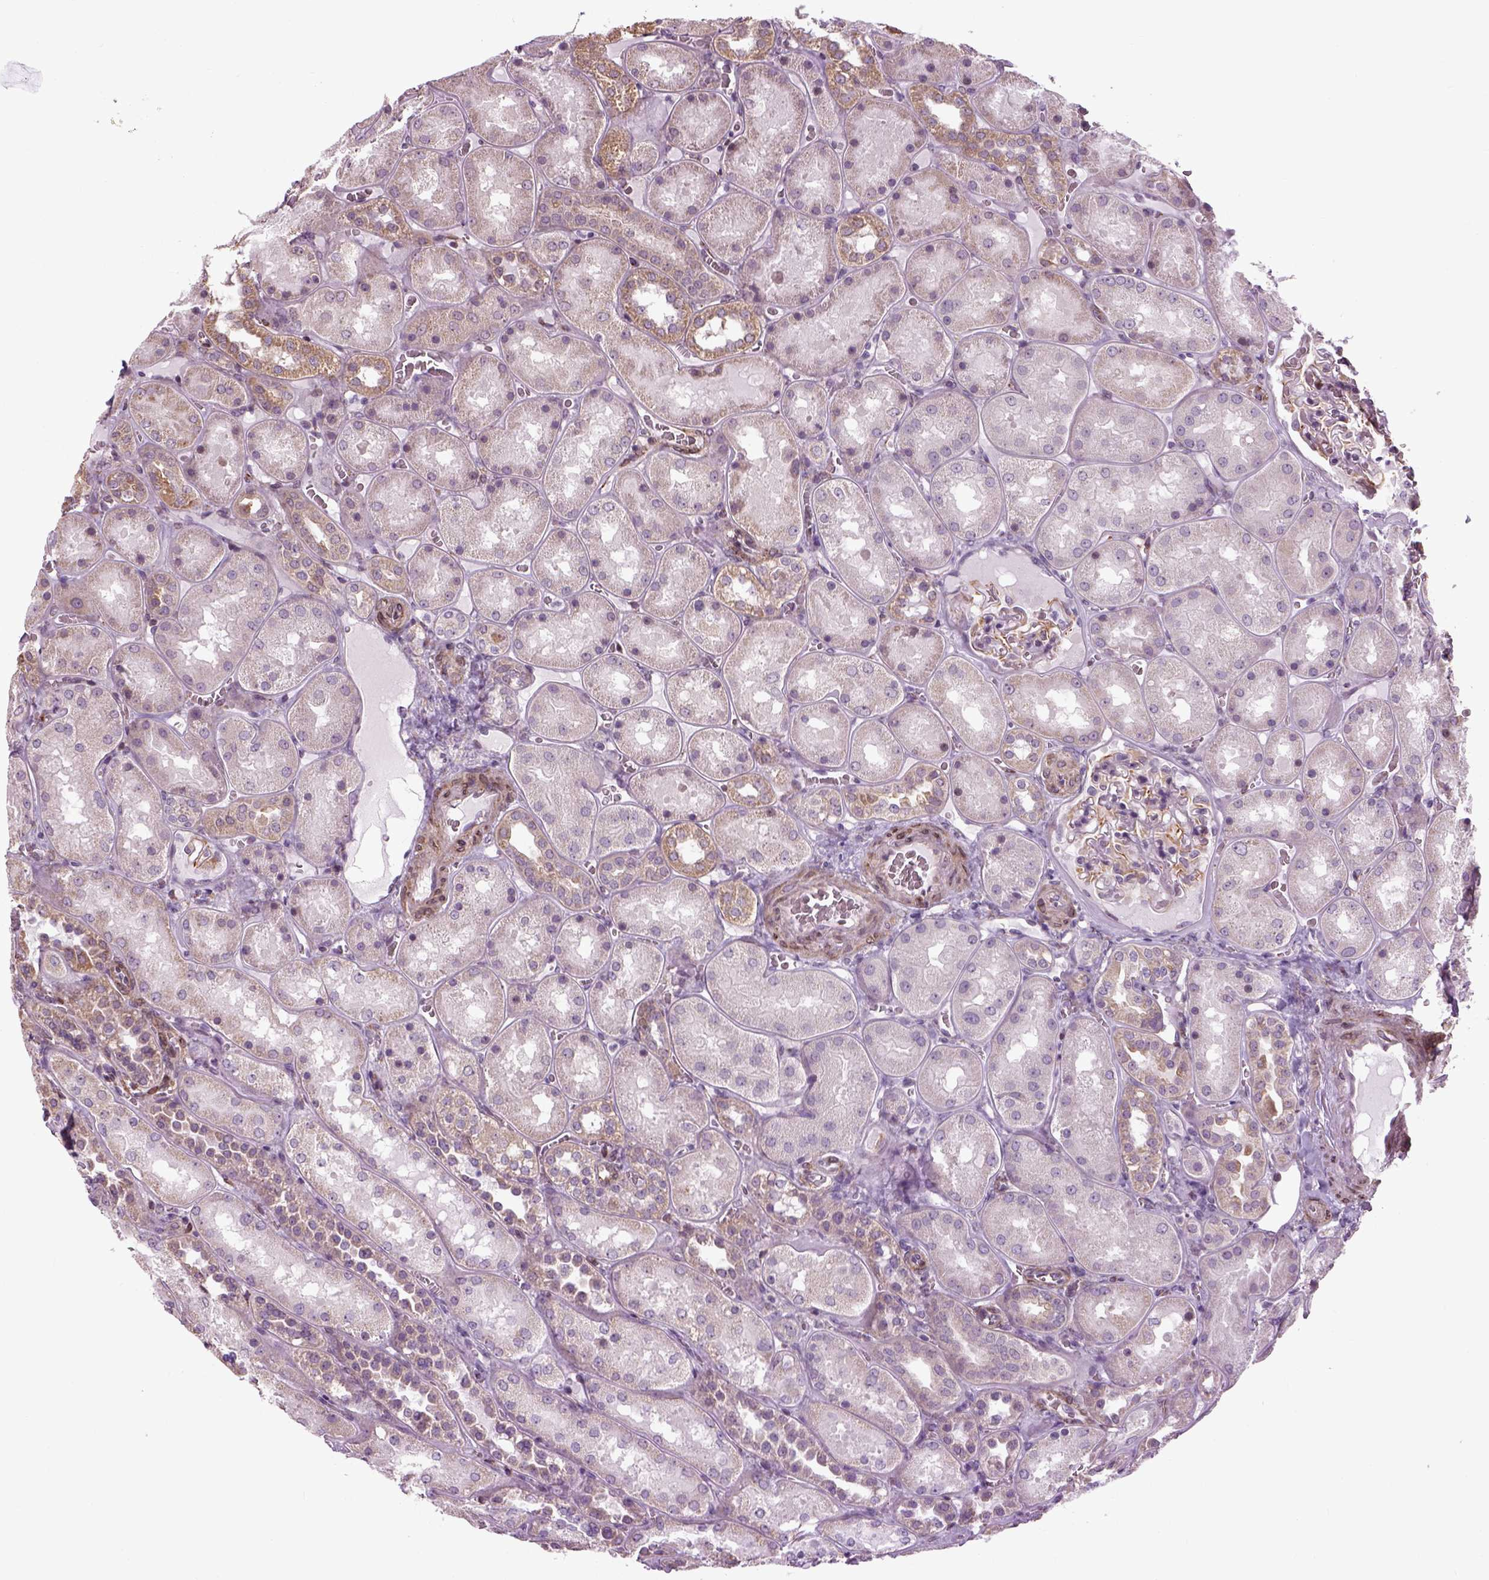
{"staining": {"intensity": "weak", "quantity": "25%-75%", "location": "cytoplasmic/membranous"}, "tissue": "kidney", "cell_type": "Cells in glomeruli", "image_type": "normal", "snomed": [{"axis": "morphology", "description": "Normal tissue, NOS"}, {"axis": "topography", "description": "Kidney"}], "caption": "Brown immunohistochemical staining in unremarkable human kidney displays weak cytoplasmic/membranous staining in about 25%-75% of cells in glomeruli.", "gene": "XK", "patient": {"sex": "male", "age": 73}}